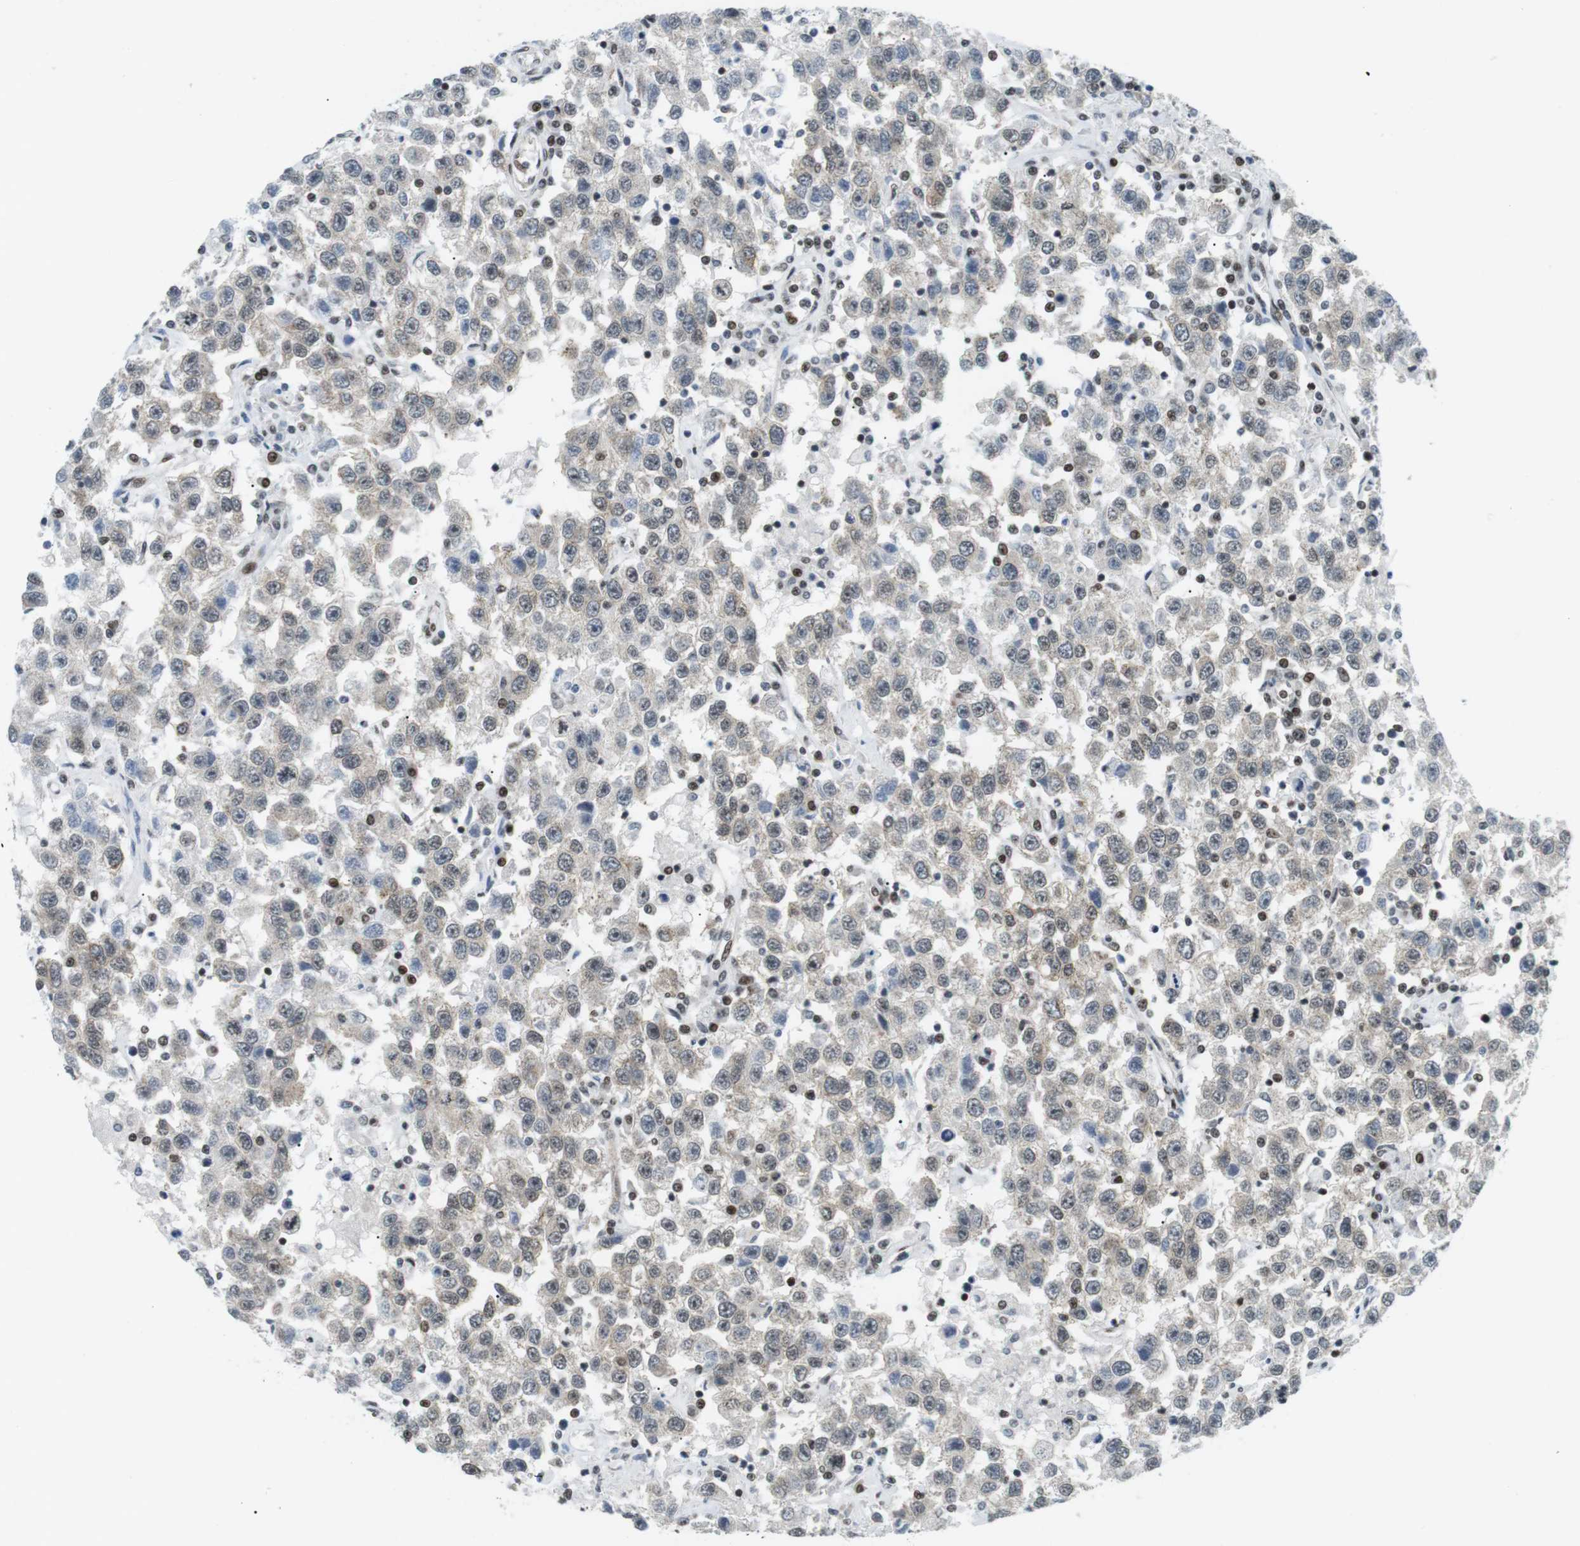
{"staining": {"intensity": "weak", "quantity": ">75%", "location": "cytoplasmic/membranous"}, "tissue": "testis cancer", "cell_type": "Tumor cells", "image_type": "cancer", "snomed": [{"axis": "morphology", "description": "Seminoma, NOS"}, {"axis": "topography", "description": "Testis"}], "caption": "Seminoma (testis) tissue demonstrates weak cytoplasmic/membranous staining in about >75% of tumor cells, visualized by immunohistochemistry.", "gene": "CDC27", "patient": {"sex": "male", "age": 41}}